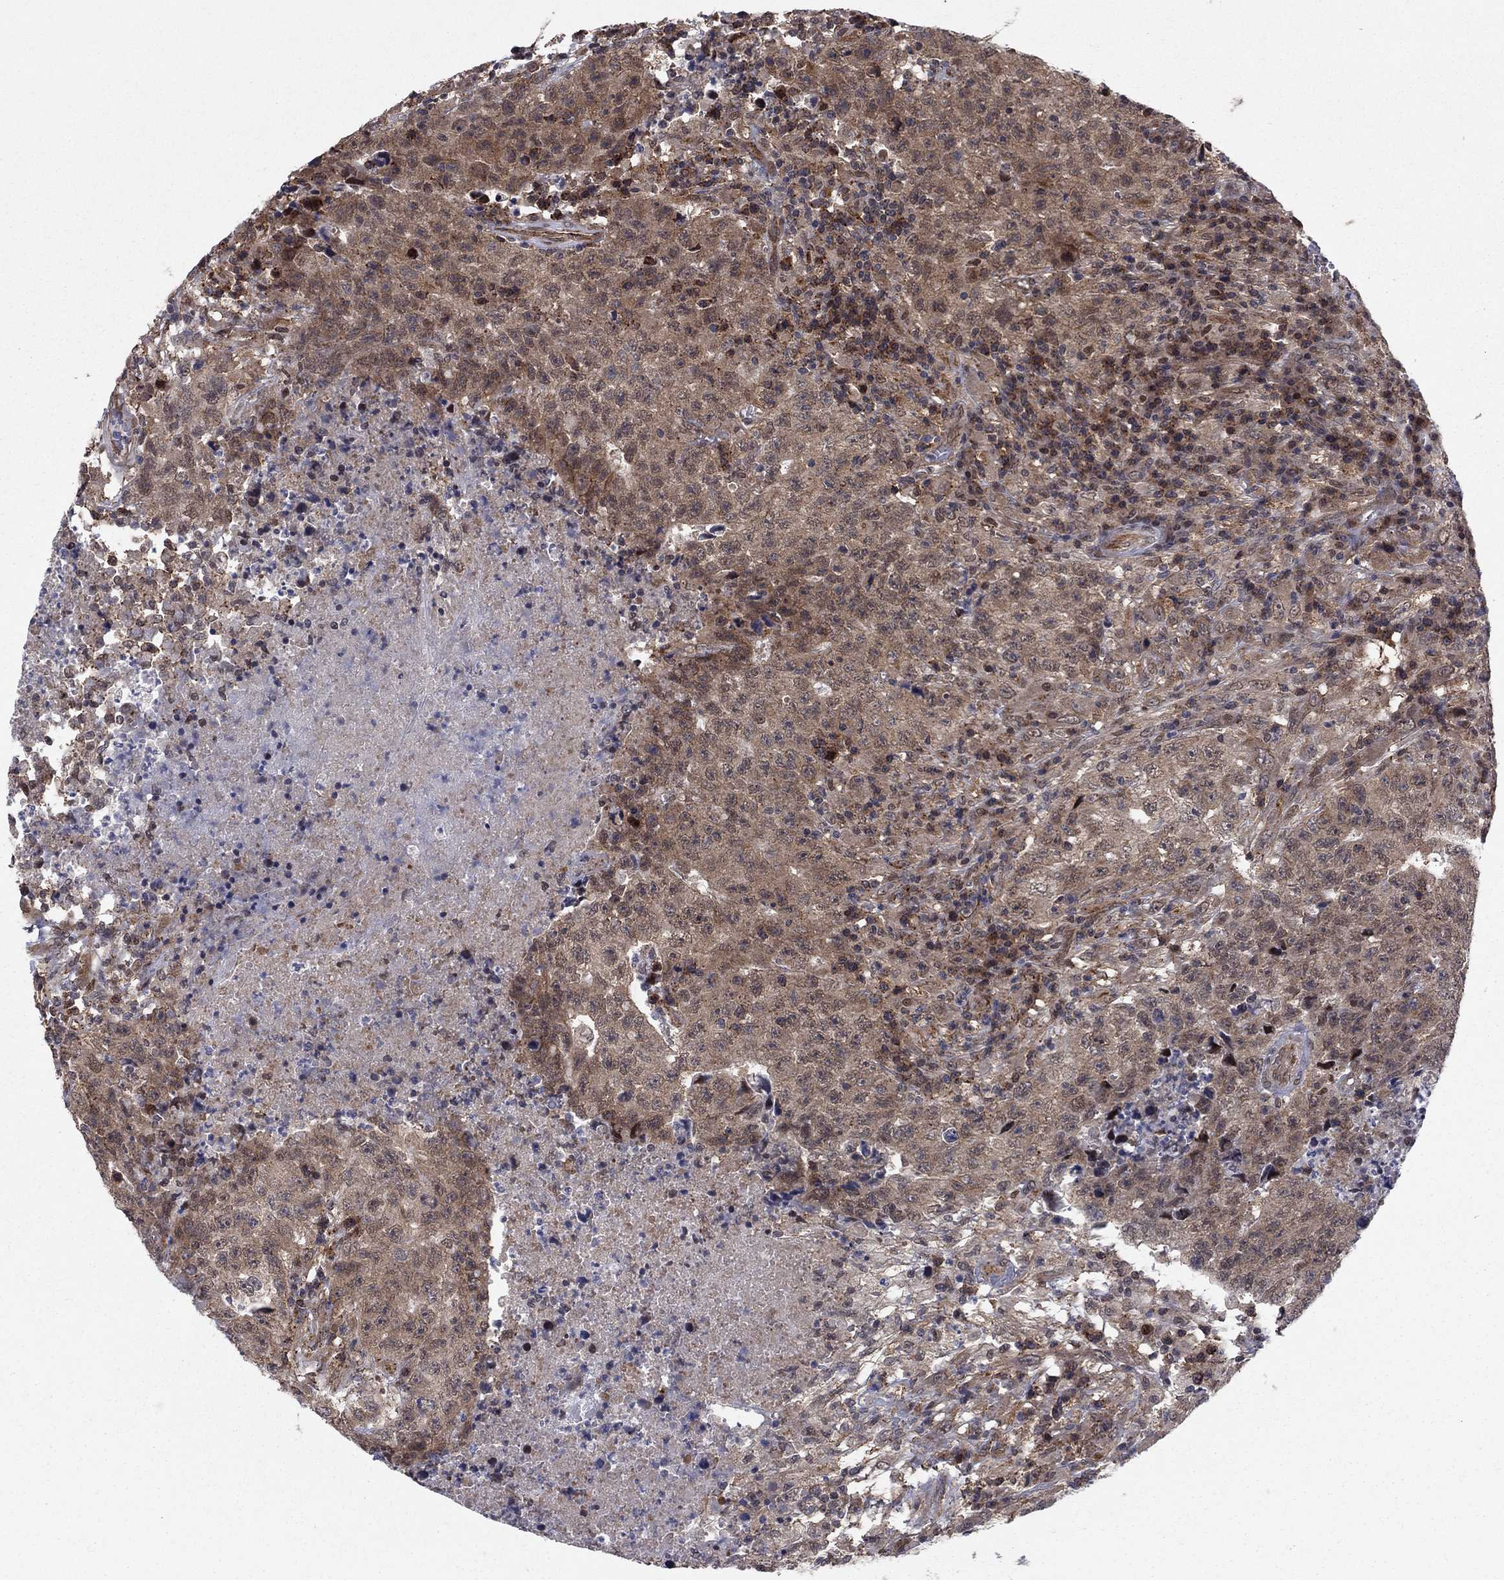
{"staining": {"intensity": "moderate", "quantity": "25%-75%", "location": "cytoplasmic/membranous"}, "tissue": "testis cancer", "cell_type": "Tumor cells", "image_type": "cancer", "snomed": [{"axis": "morphology", "description": "Necrosis, NOS"}, {"axis": "morphology", "description": "Carcinoma, Embryonal, NOS"}, {"axis": "topography", "description": "Testis"}], "caption": "IHC image of neoplastic tissue: testis cancer (embryonal carcinoma) stained using IHC displays medium levels of moderate protein expression localized specifically in the cytoplasmic/membranous of tumor cells, appearing as a cytoplasmic/membranous brown color.", "gene": "PSMC1", "patient": {"sex": "male", "age": 19}}